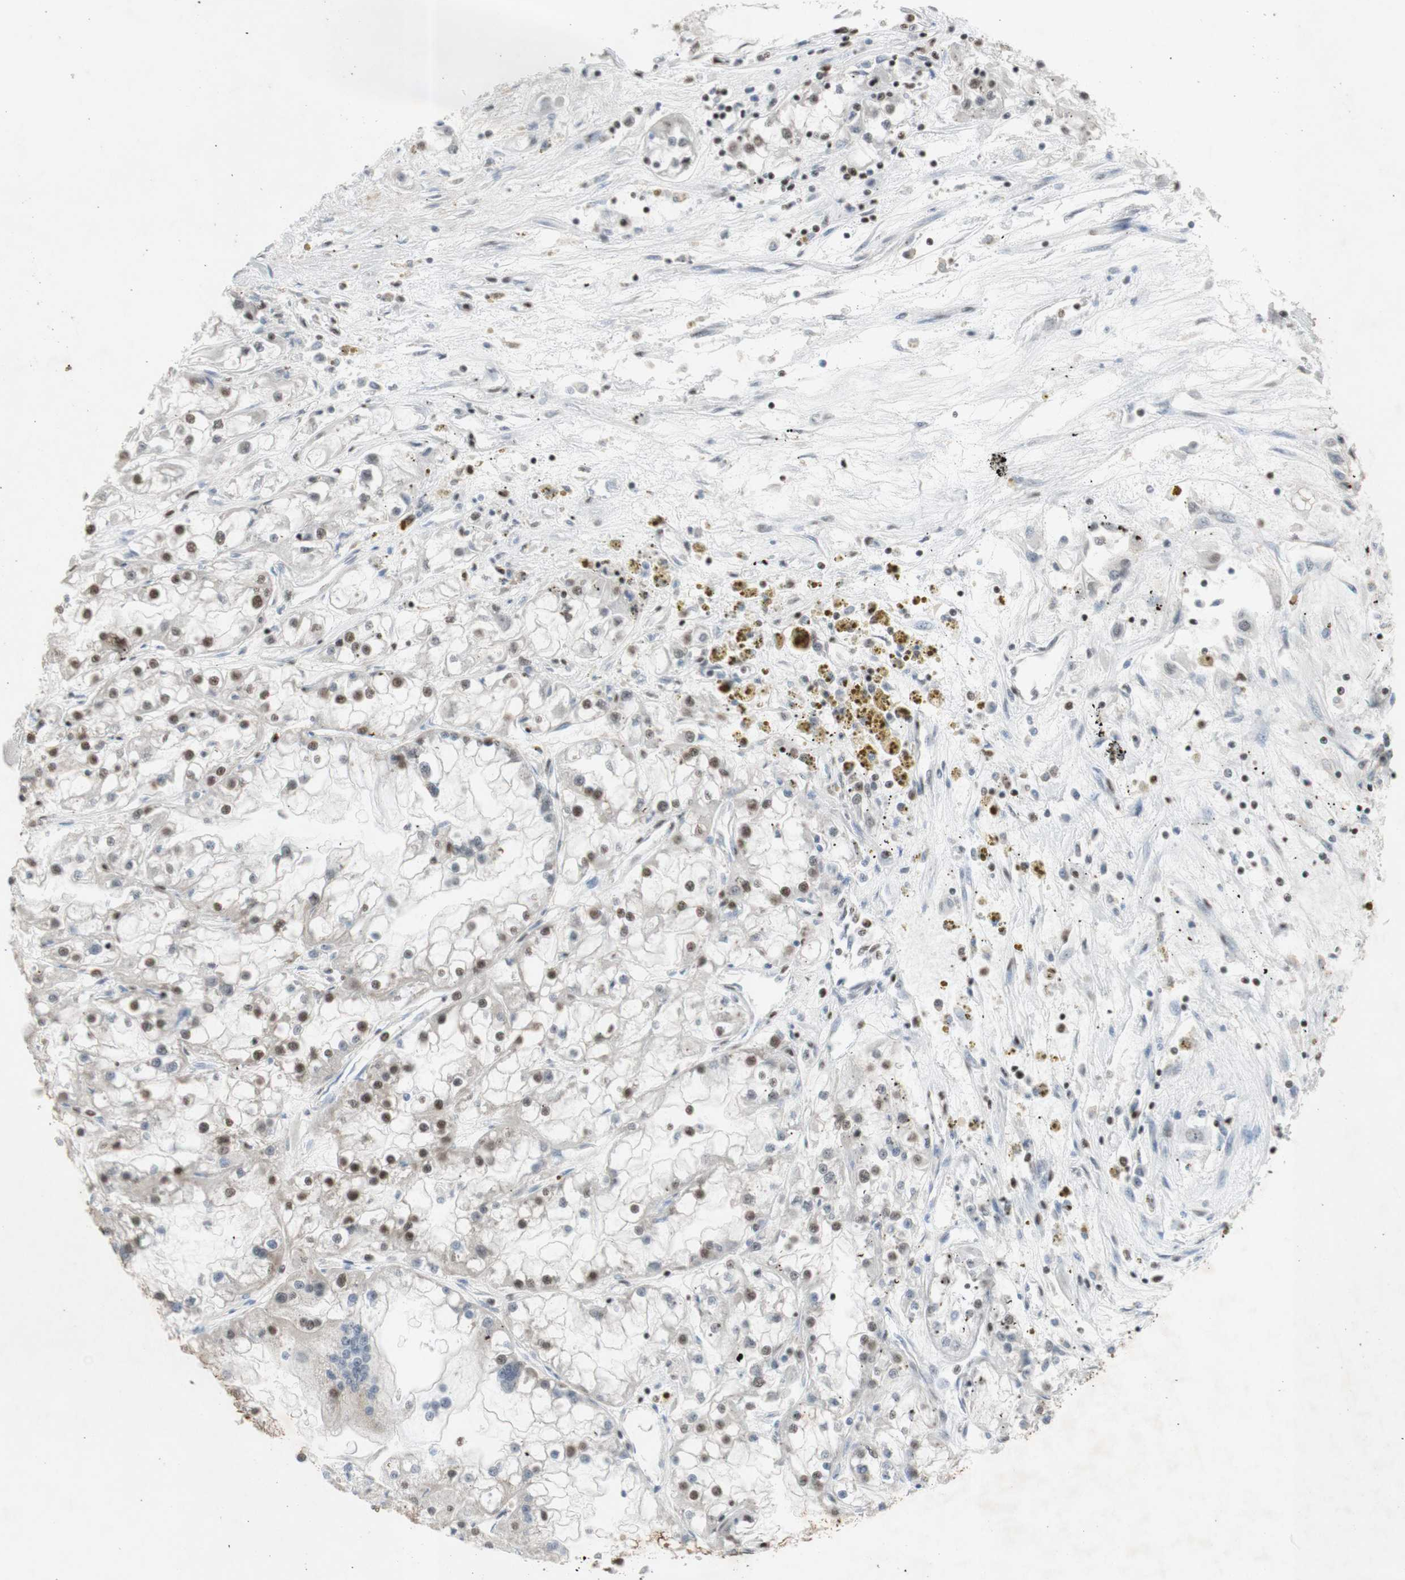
{"staining": {"intensity": "moderate", "quantity": "25%-75%", "location": "nuclear"}, "tissue": "renal cancer", "cell_type": "Tumor cells", "image_type": "cancer", "snomed": [{"axis": "morphology", "description": "Adenocarcinoma, NOS"}, {"axis": "topography", "description": "Kidney"}], "caption": "Immunohistochemical staining of human renal cancer (adenocarcinoma) demonstrates moderate nuclear protein expression in approximately 25%-75% of tumor cells.", "gene": "SNRPB", "patient": {"sex": "female", "age": 52}}